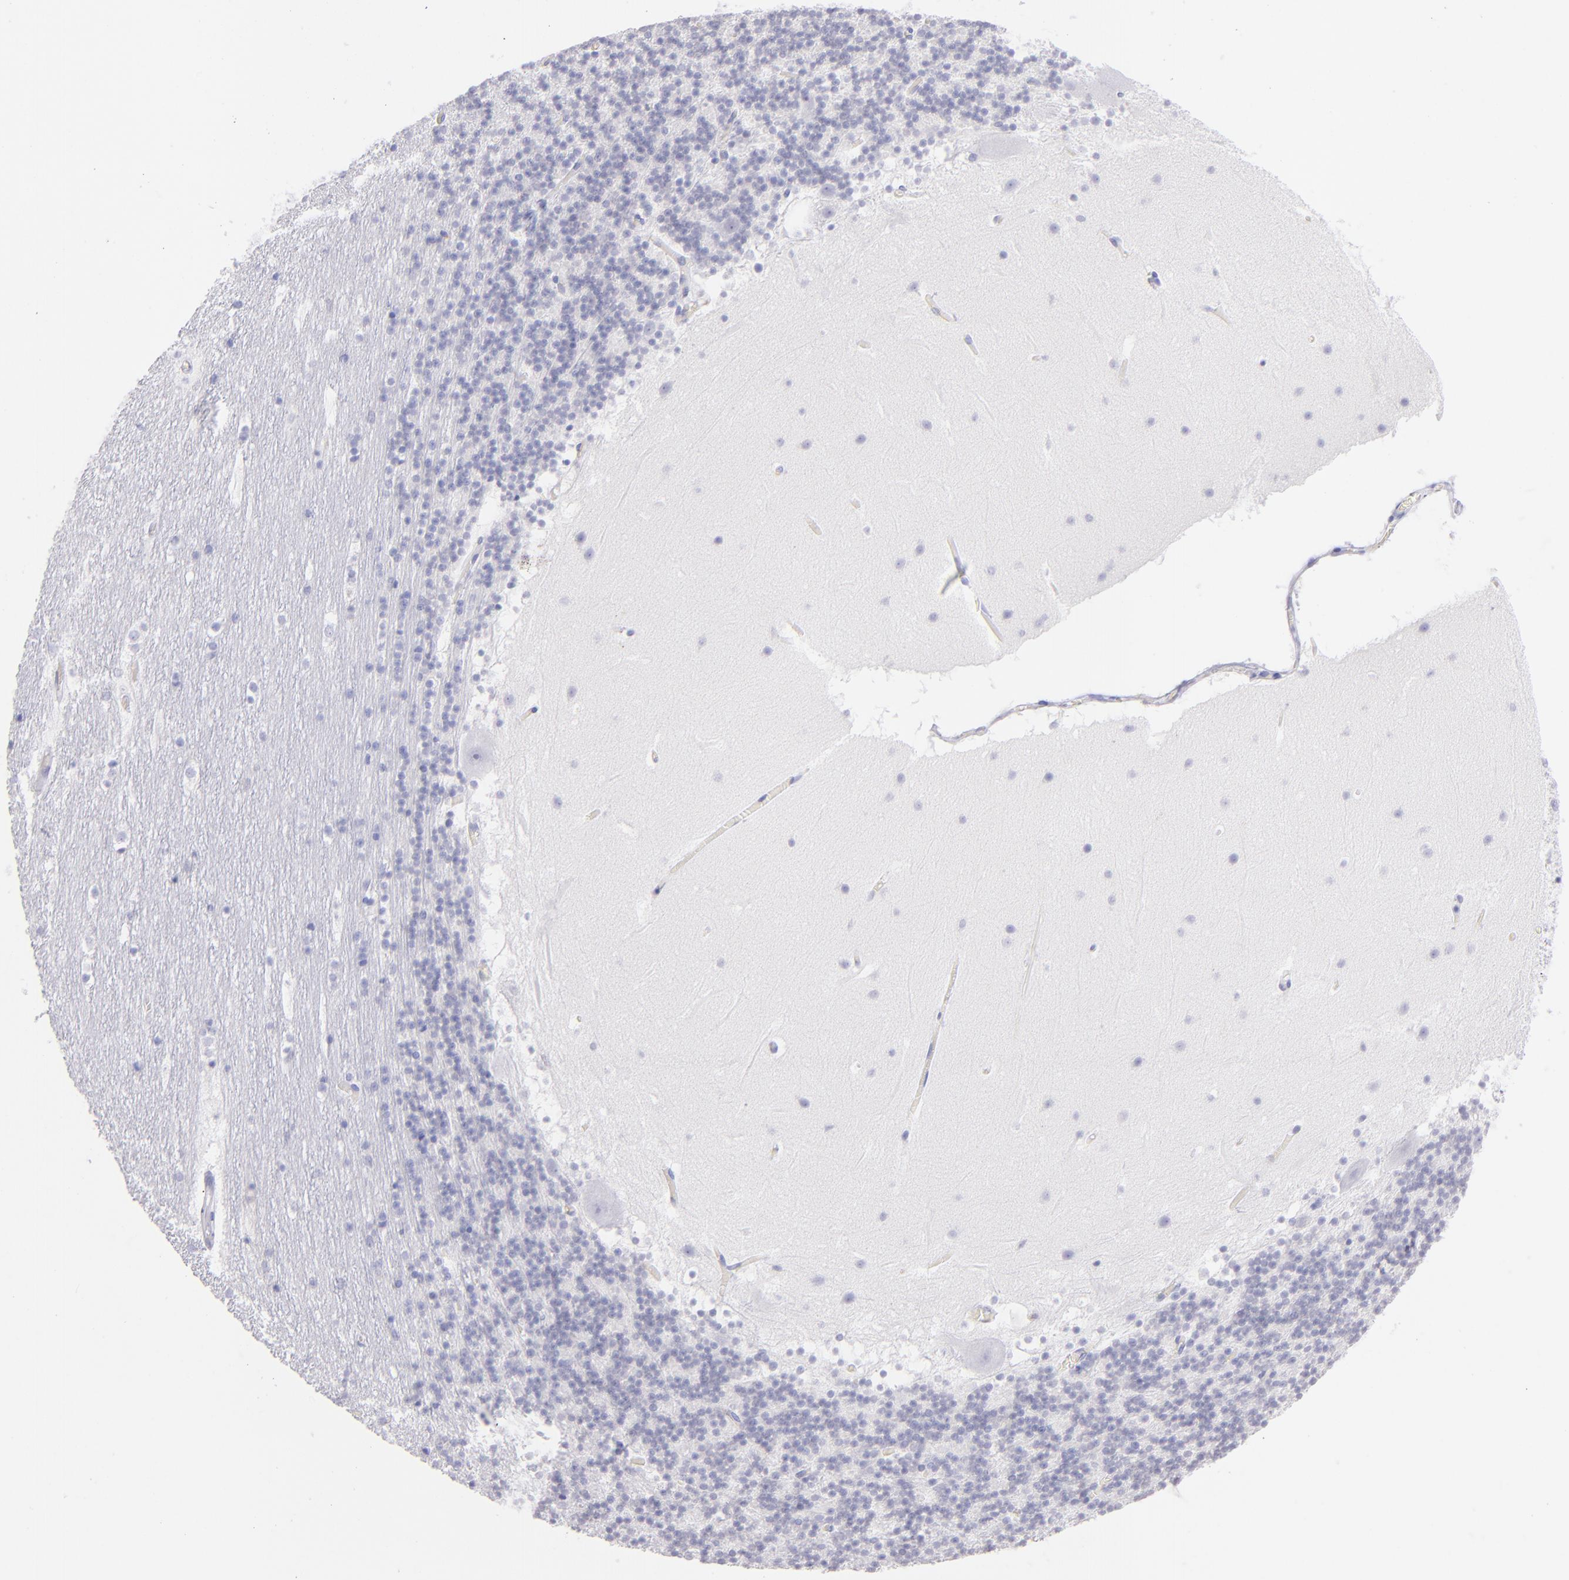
{"staining": {"intensity": "negative", "quantity": "none", "location": "none"}, "tissue": "cerebellum", "cell_type": "Cells in granular layer", "image_type": "normal", "snomed": [{"axis": "morphology", "description": "Normal tissue, NOS"}, {"axis": "topography", "description": "Cerebellum"}], "caption": "An immunohistochemistry histopathology image of benign cerebellum is shown. There is no staining in cells in granular layer of cerebellum. The staining is performed using DAB brown chromogen with nuclei counter-stained in using hematoxylin.", "gene": "CD69", "patient": {"sex": "male", "age": 45}}